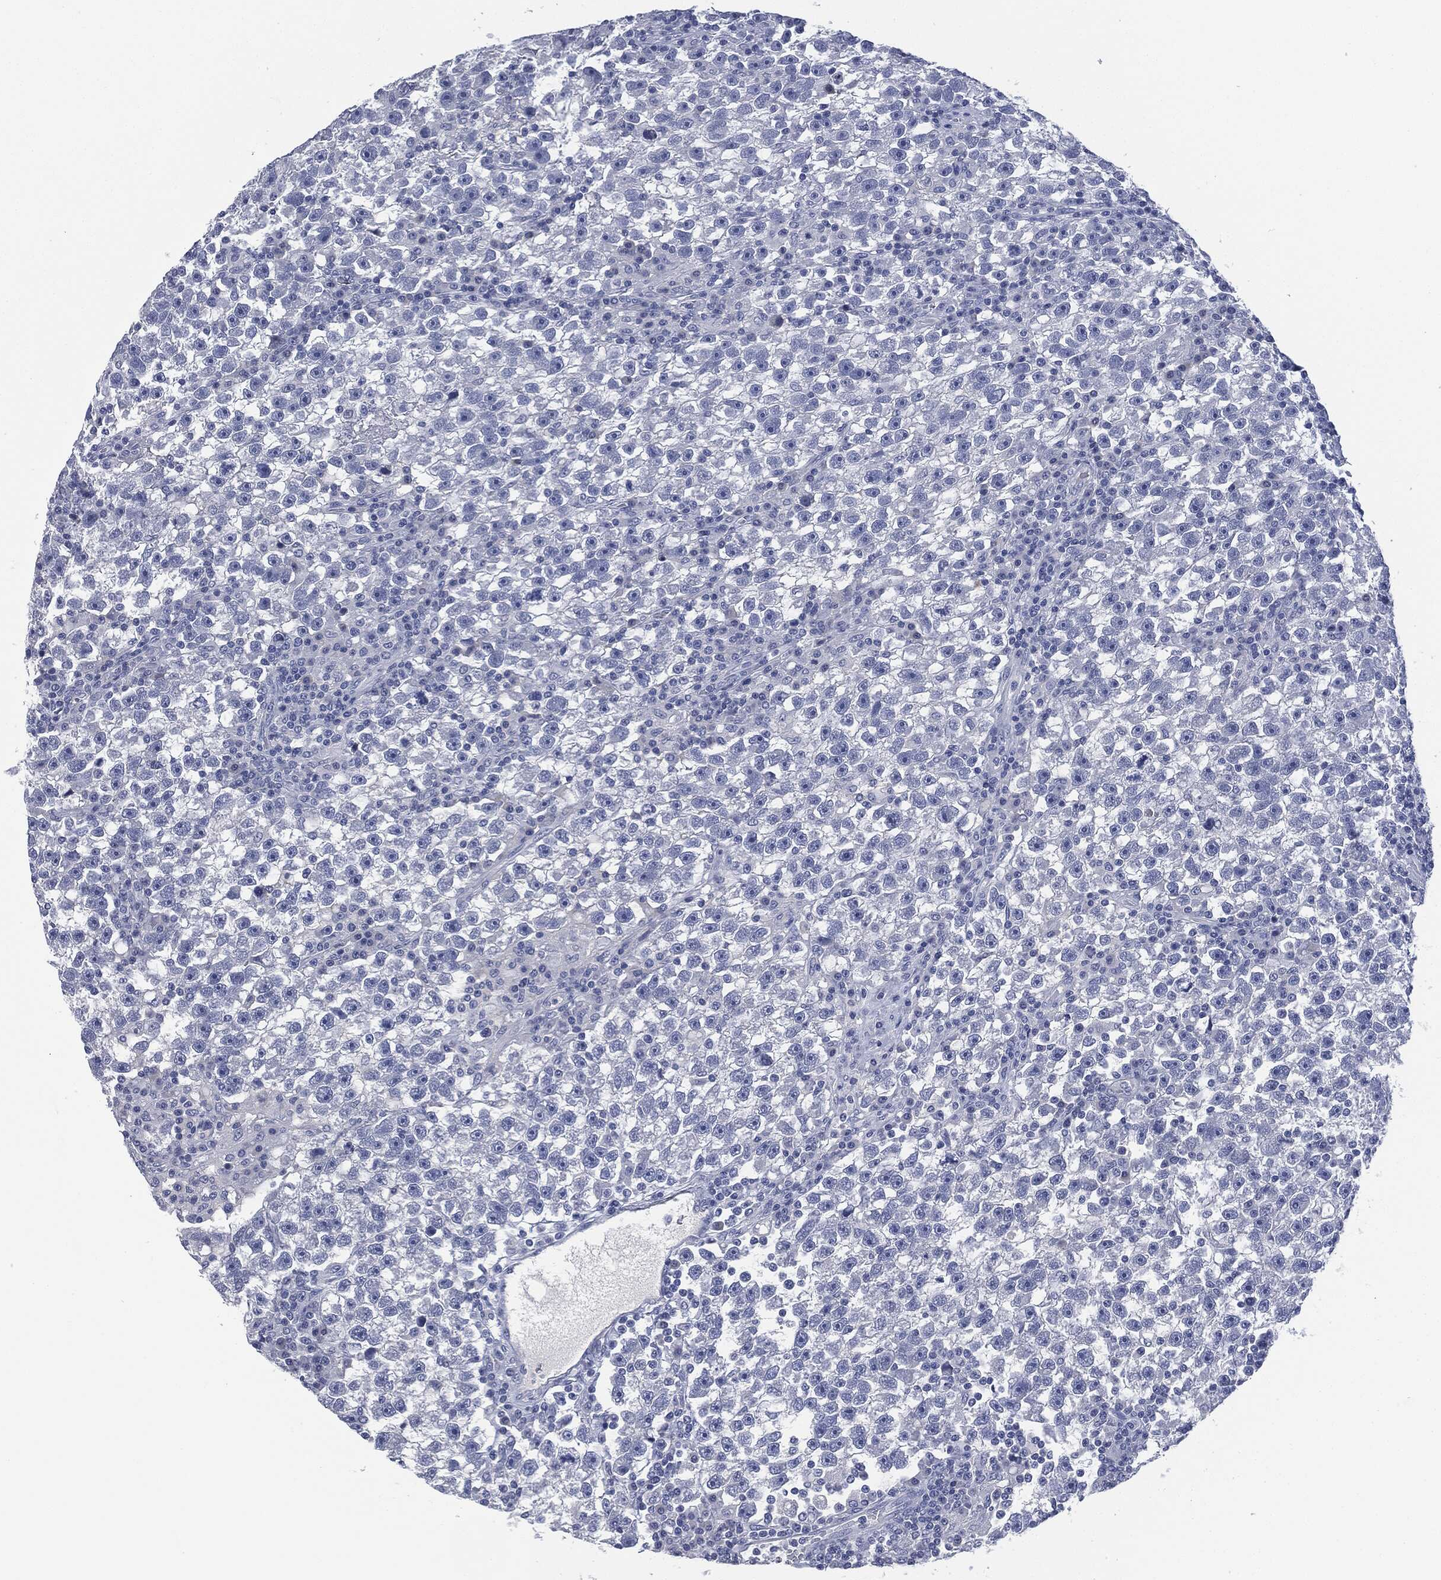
{"staining": {"intensity": "negative", "quantity": "none", "location": "none"}, "tissue": "testis cancer", "cell_type": "Tumor cells", "image_type": "cancer", "snomed": [{"axis": "morphology", "description": "Seminoma, NOS"}, {"axis": "topography", "description": "Testis"}], "caption": "A photomicrograph of human testis cancer is negative for staining in tumor cells.", "gene": "MUC16", "patient": {"sex": "male", "age": 47}}